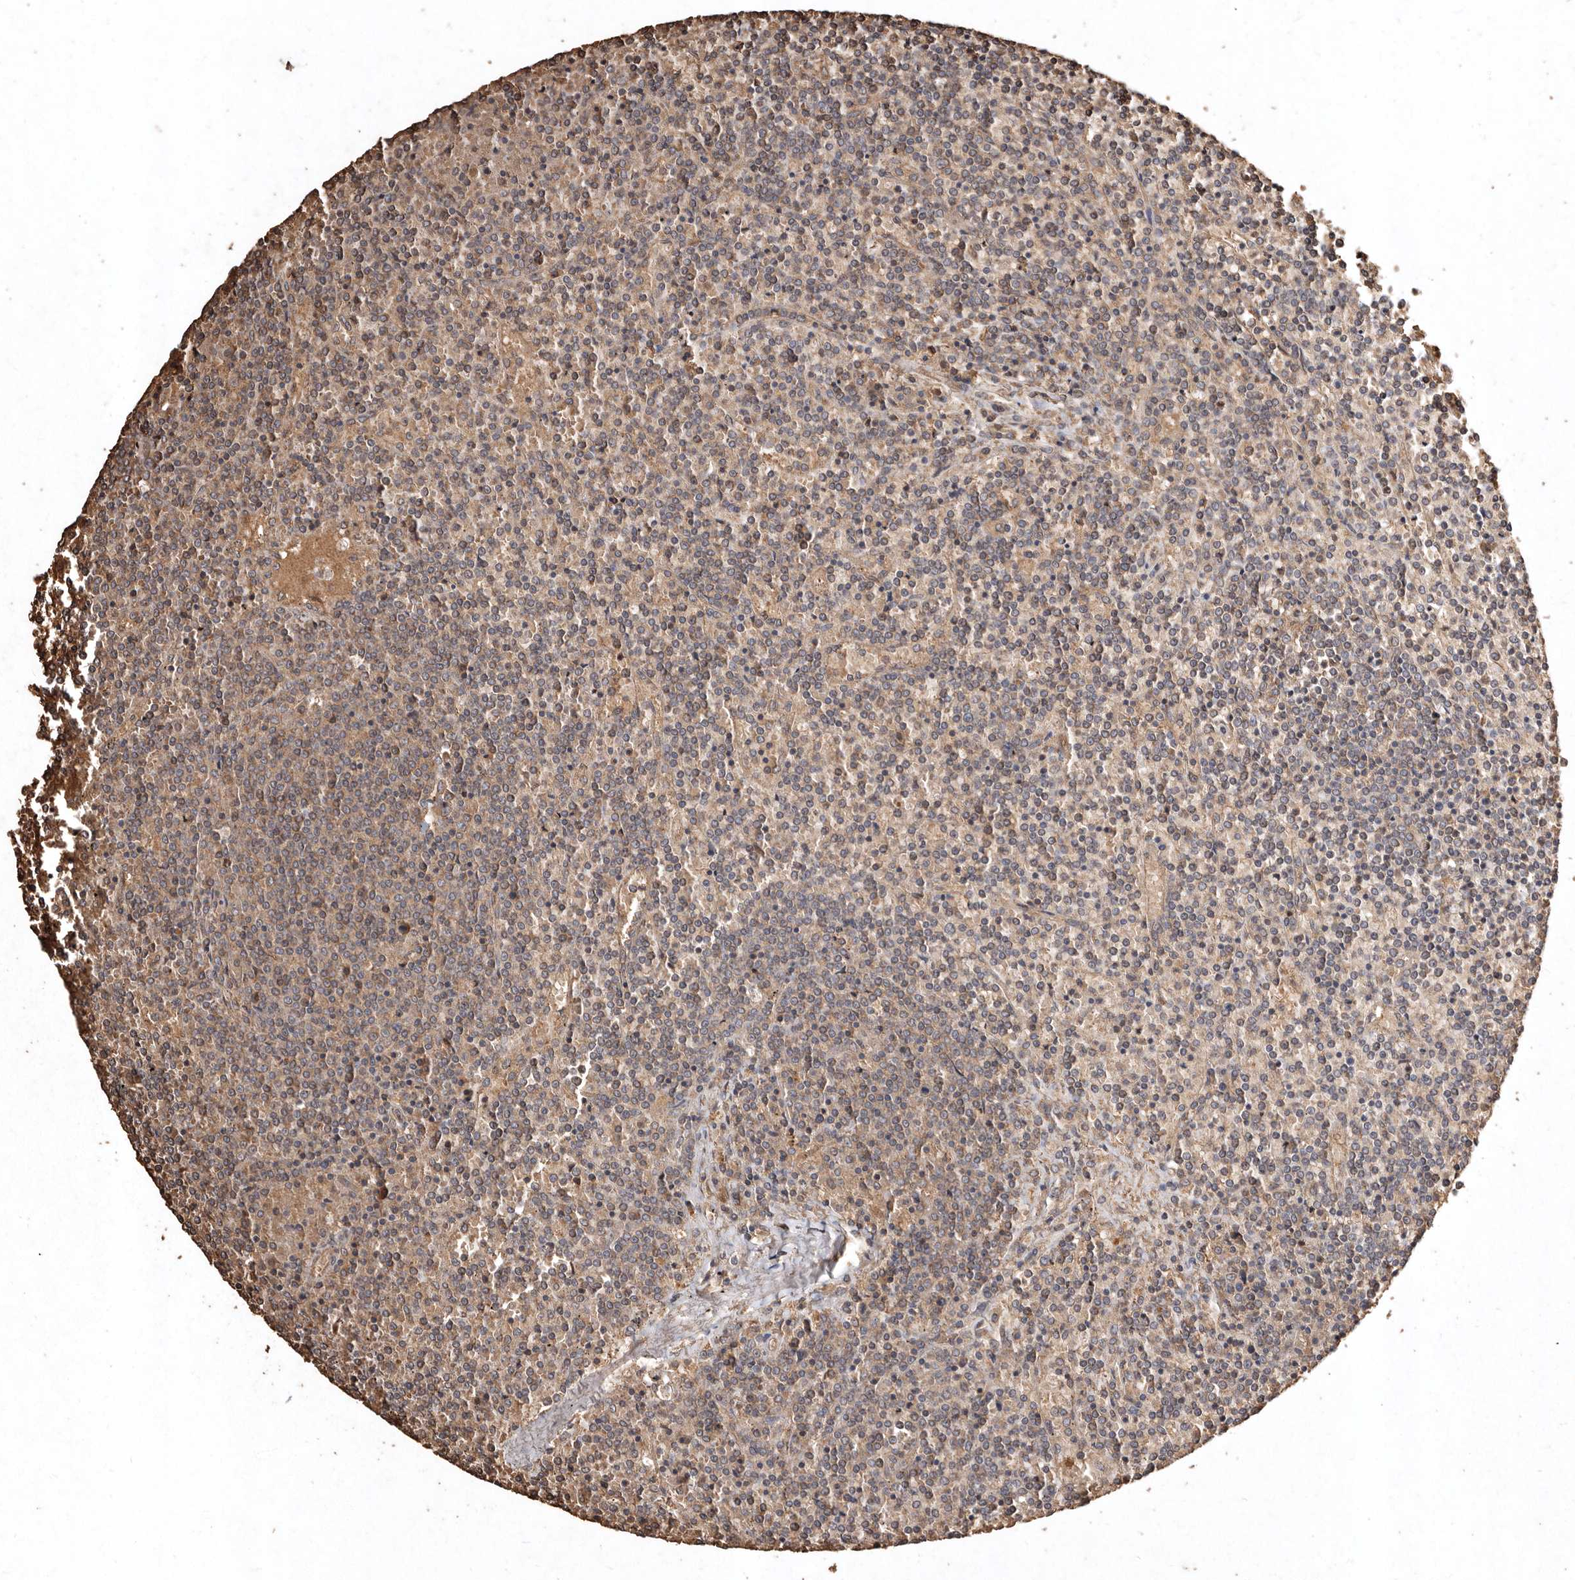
{"staining": {"intensity": "weak", "quantity": "25%-75%", "location": "cytoplasmic/membranous"}, "tissue": "lymphoma", "cell_type": "Tumor cells", "image_type": "cancer", "snomed": [{"axis": "morphology", "description": "Malignant lymphoma, non-Hodgkin's type, Low grade"}, {"axis": "topography", "description": "Spleen"}], "caption": "Protein staining of low-grade malignant lymphoma, non-Hodgkin's type tissue shows weak cytoplasmic/membranous positivity in about 25%-75% of tumor cells.", "gene": "FARS2", "patient": {"sex": "female", "age": 19}}